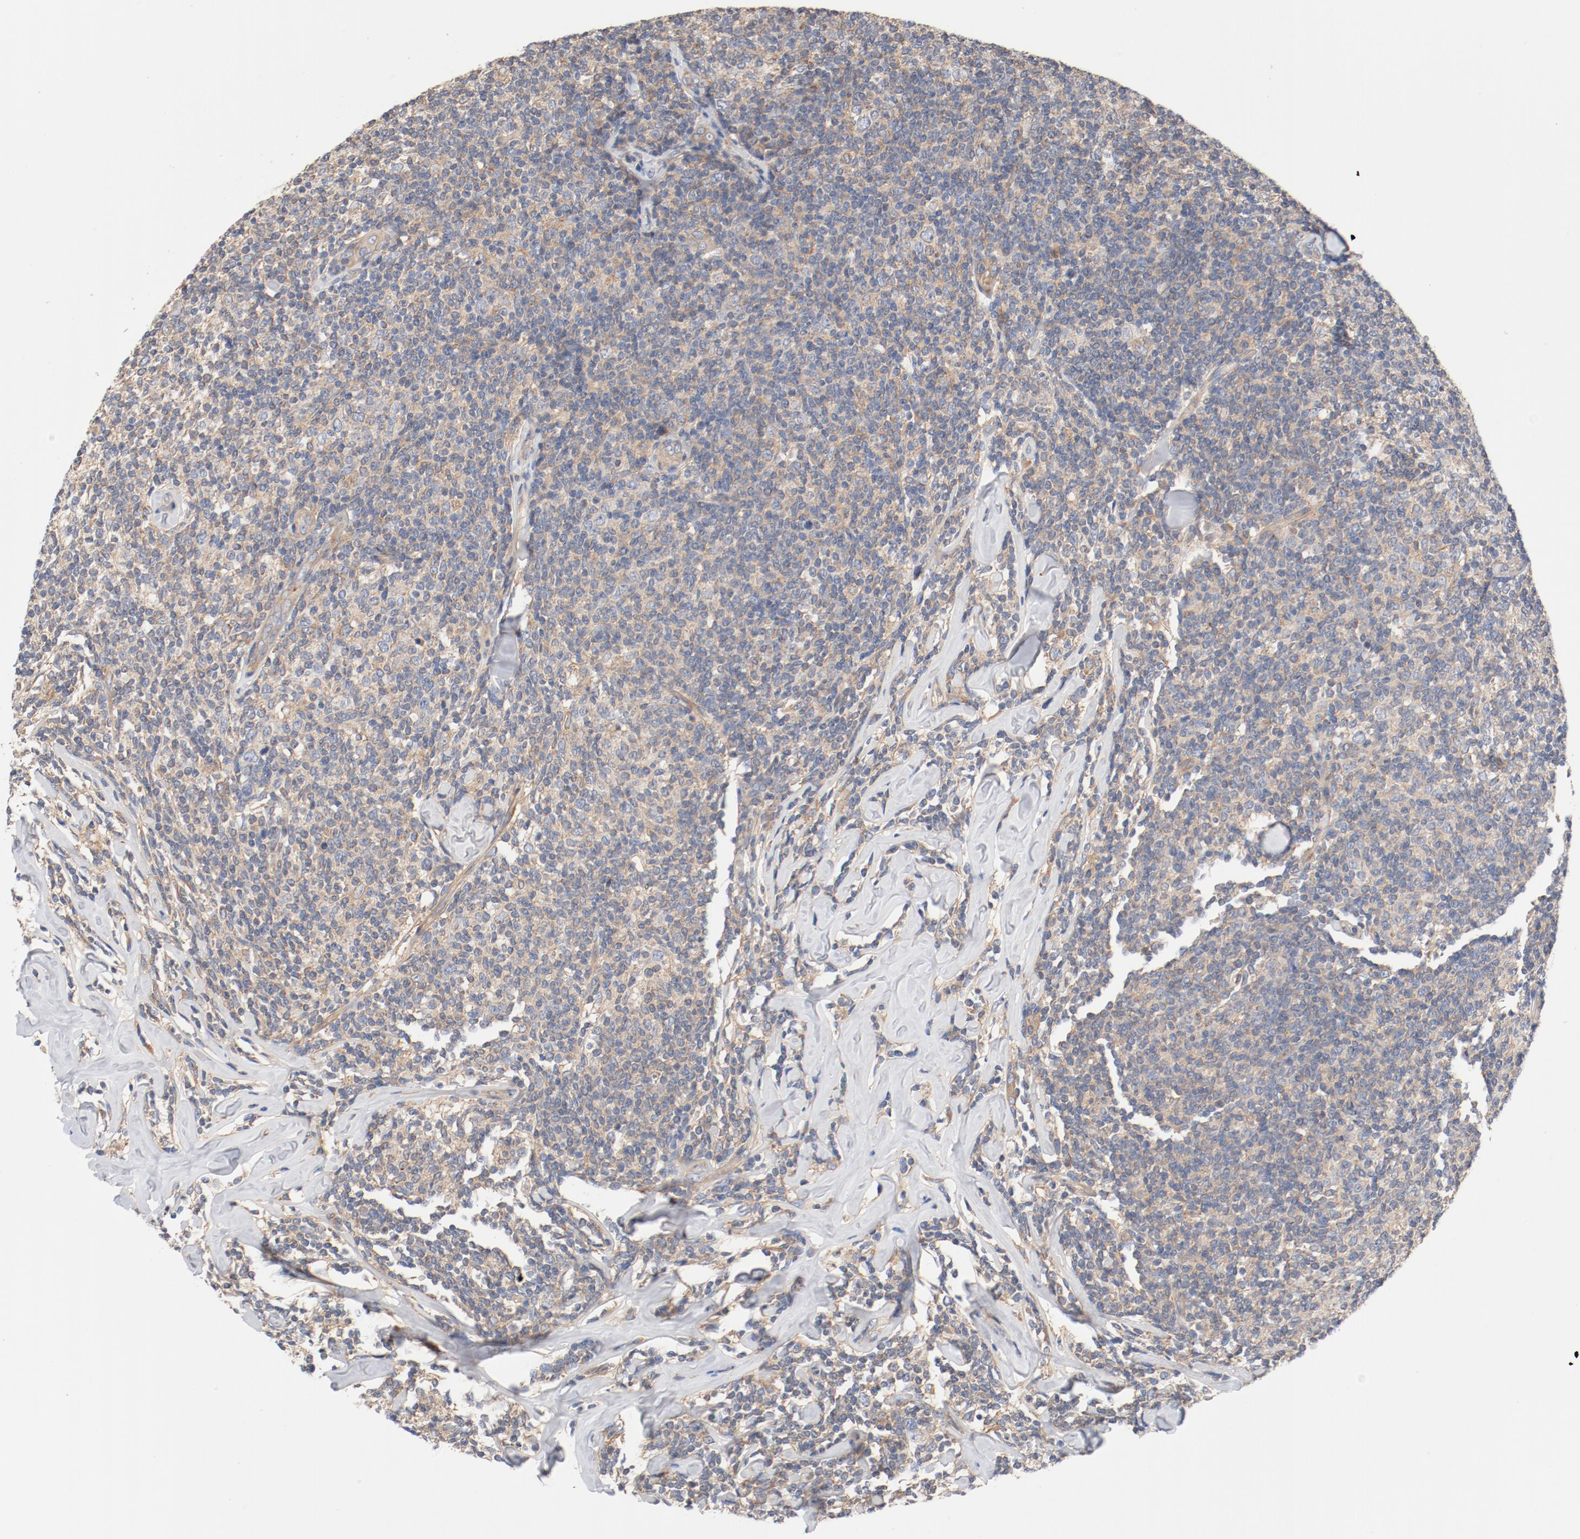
{"staining": {"intensity": "weak", "quantity": ">75%", "location": "cytoplasmic/membranous"}, "tissue": "lymphoma", "cell_type": "Tumor cells", "image_type": "cancer", "snomed": [{"axis": "morphology", "description": "Malignant lymphoma, non-Hodgkin's type, Low grade"}, {"axis": "topography", "description": "Lymph node"}], "caption": "Tumor cells show weak cytoplasmic/membranous staining in about >75% of cells in lymphoma.", "gene": "ILK", "patient": {"sex": "female", "age": 56}}